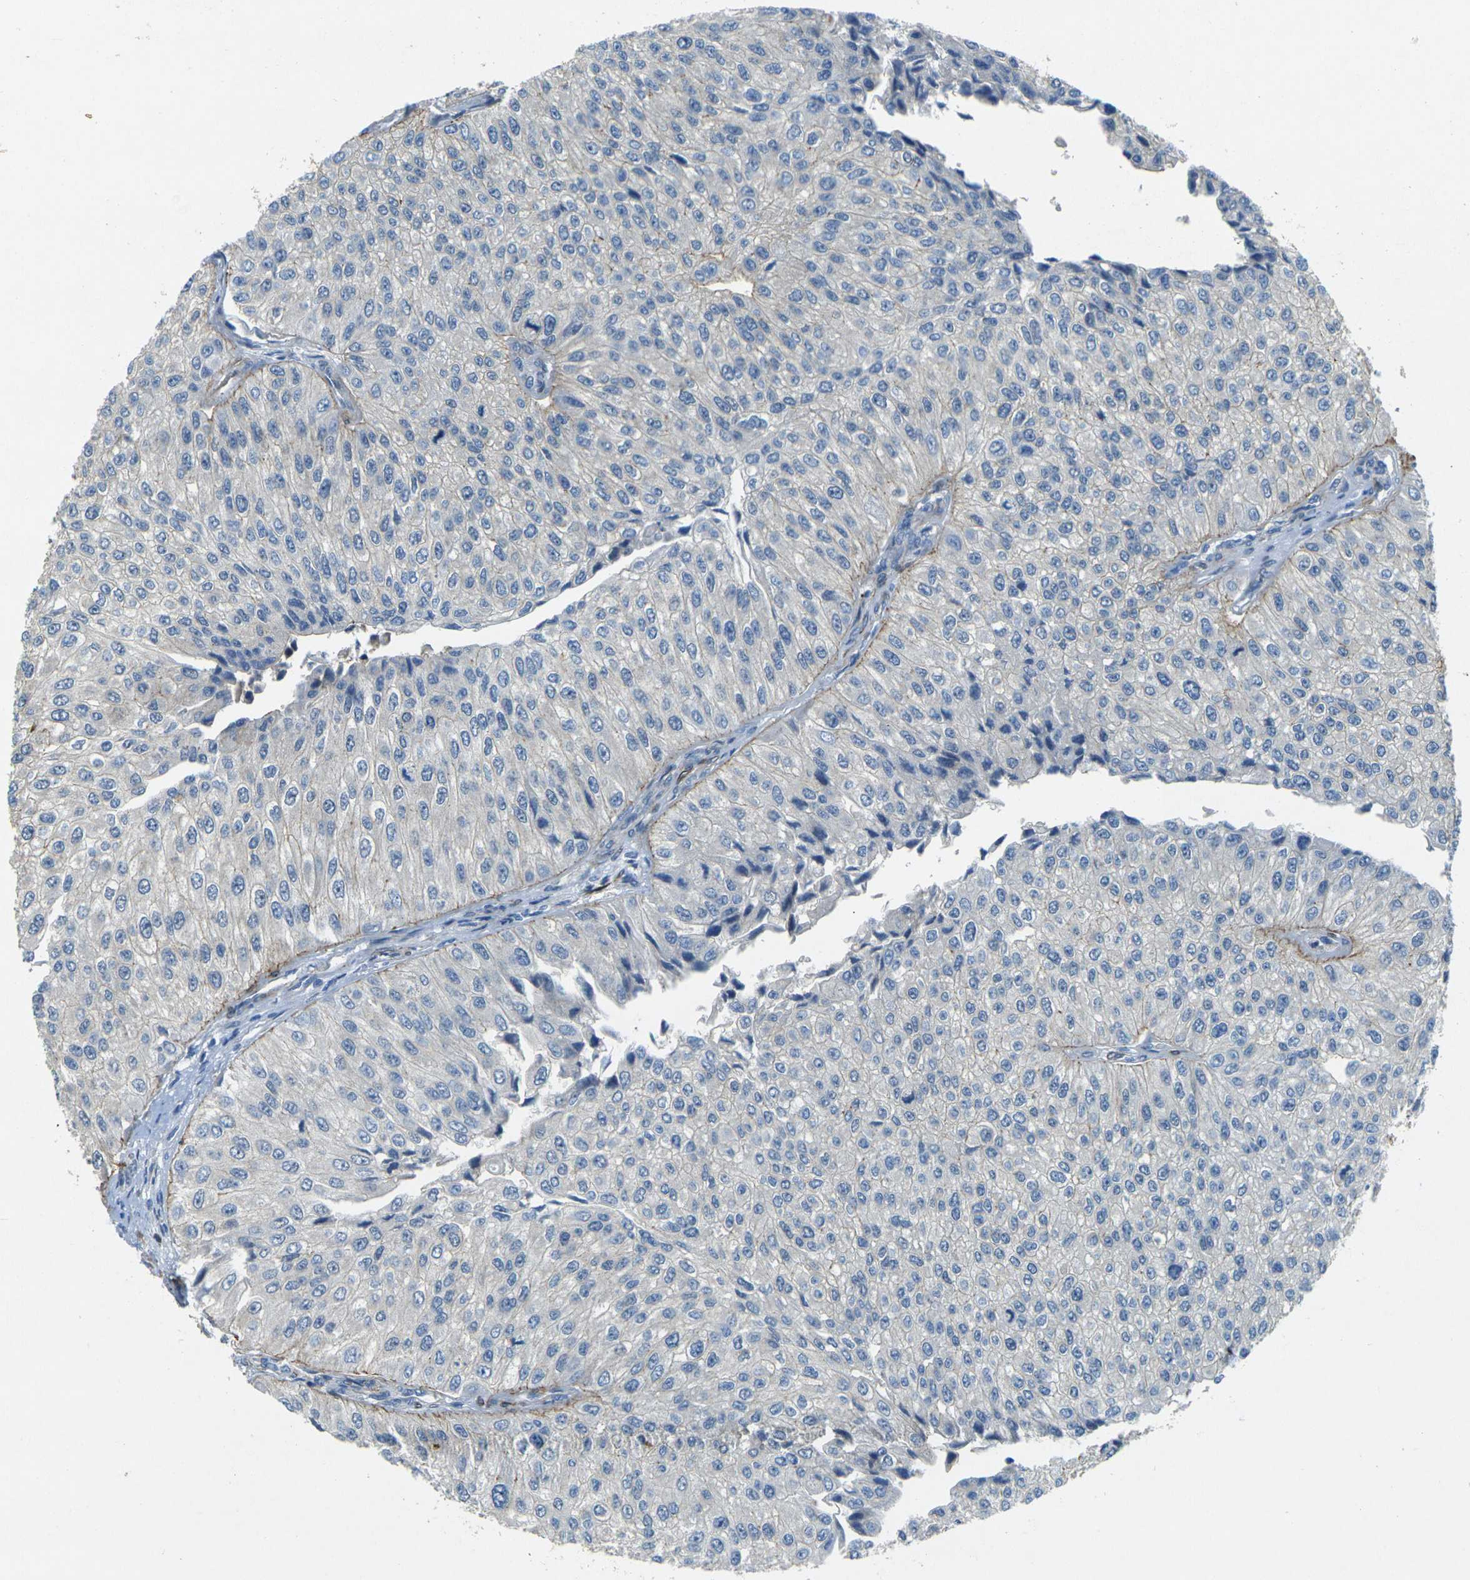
{"staining": {"intensity": "negative", "quantity": "none", "location": "none"}, "tissue": "urothelial cancer", "cell_type": "Tumor cells", "image_type": "cancer", "snomed": [{"axis": "morphology", "description": "Urothelial carcinoma, High grade"}, {"axis": "topography", "description": "Kidney"}, {"axis": "topography", "description": "Urinary bladder"}], "caption": "The immunohistochemistry (IHC) histopathology image has no significant expression in tumor cells of urothelial cancer tissue.", "gene": "EPHA7", "patient": {"sex": "male", "age": 77}}